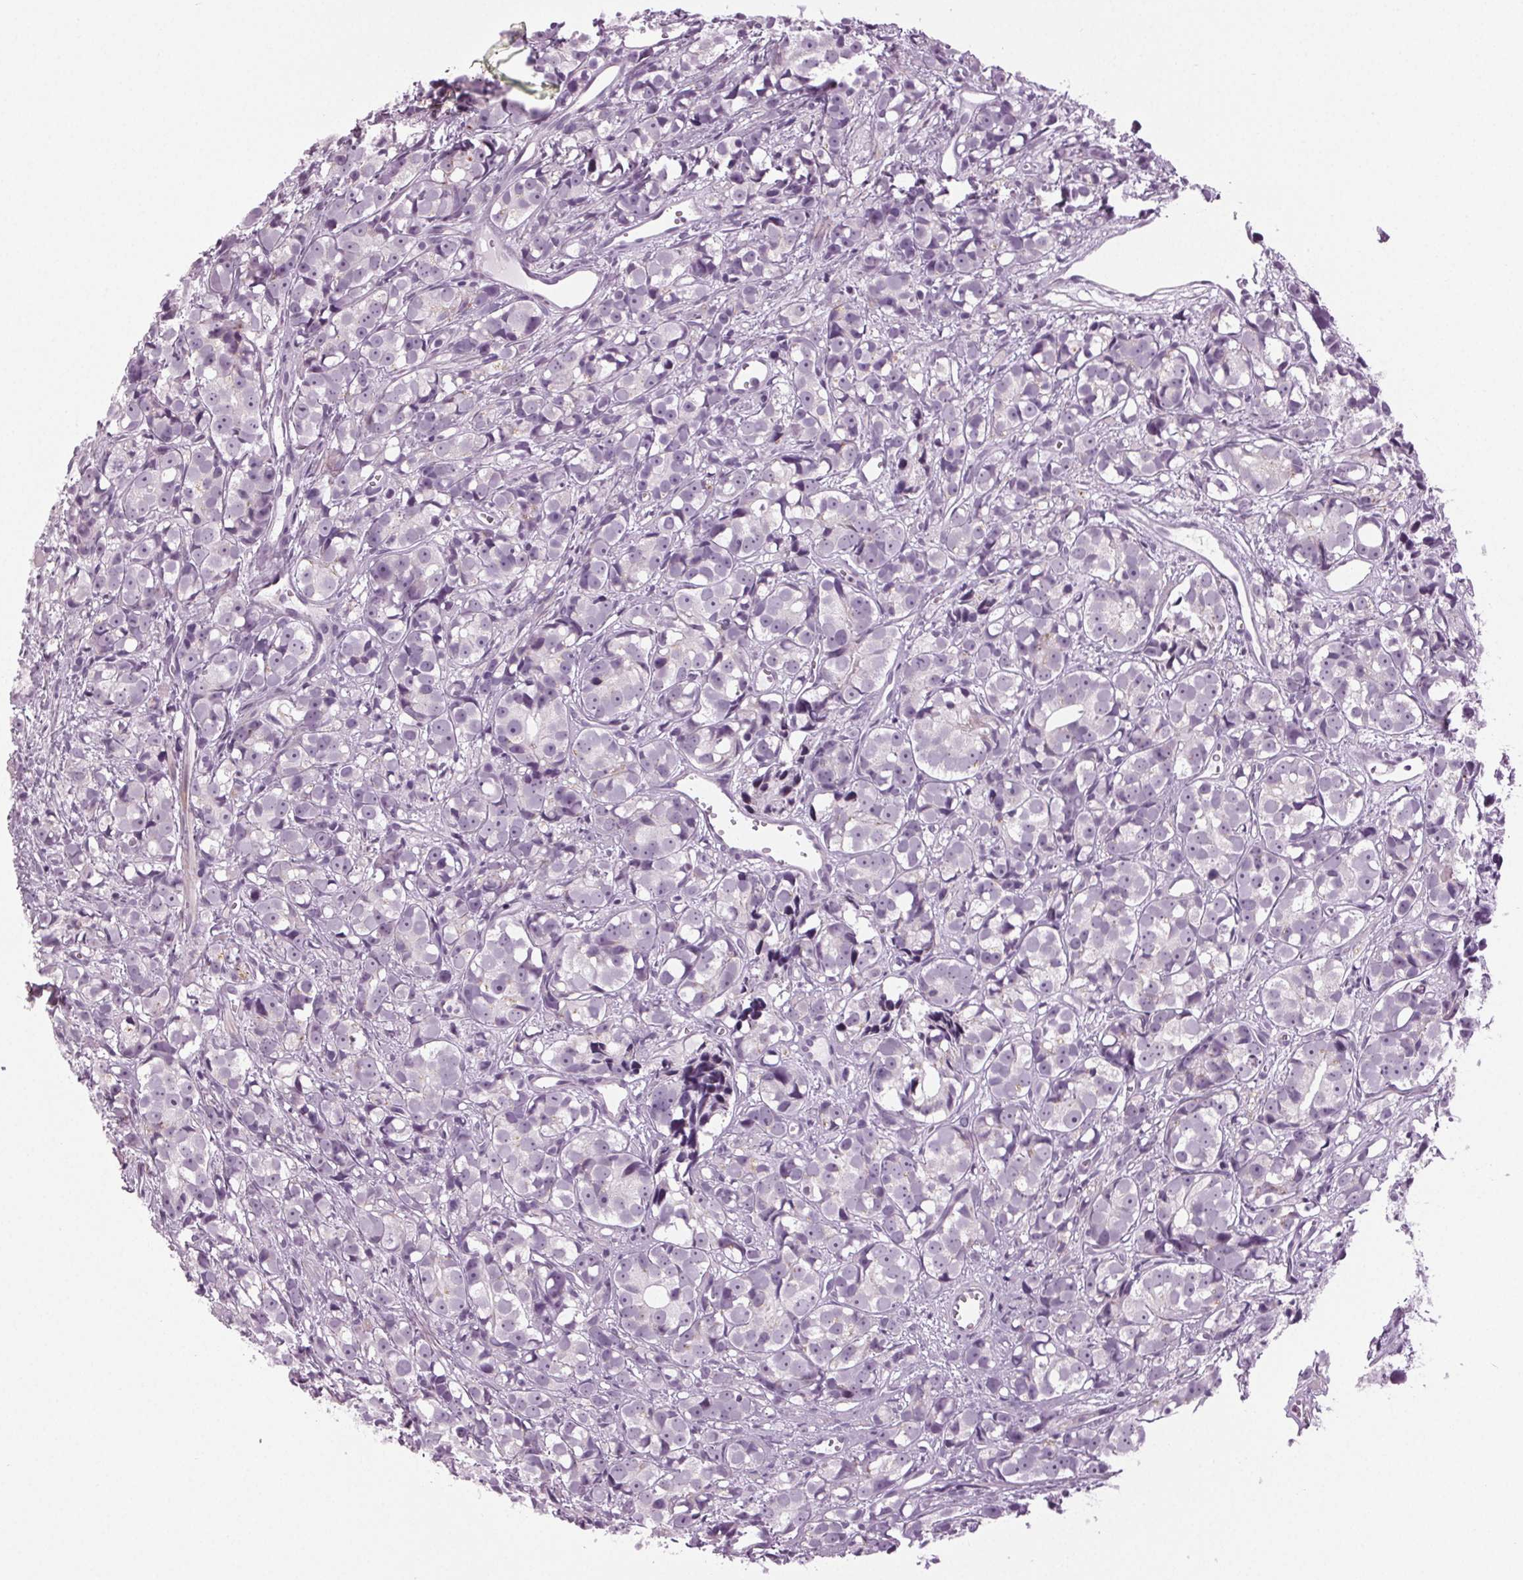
{"staining": {"intensity": "negative", "quantity": "none", "location": "none"}, "tissue": "prostate cancer", "cell_type": "Tumor cells", "image_type": "cancer", "snomed": [{"axis": "morphology", "description": "Adenocarcinoma, High grade"}, {"axis": "topography", "description": "Prostate"}], "caption": "IHC micrograph of prostate adenocarcinoma (high-grade) stained for a protein (brown), which demonstrates no staining in tumor cells.", "gene": "DNAH12", "patient": {"sex": "male", "age": 77}}